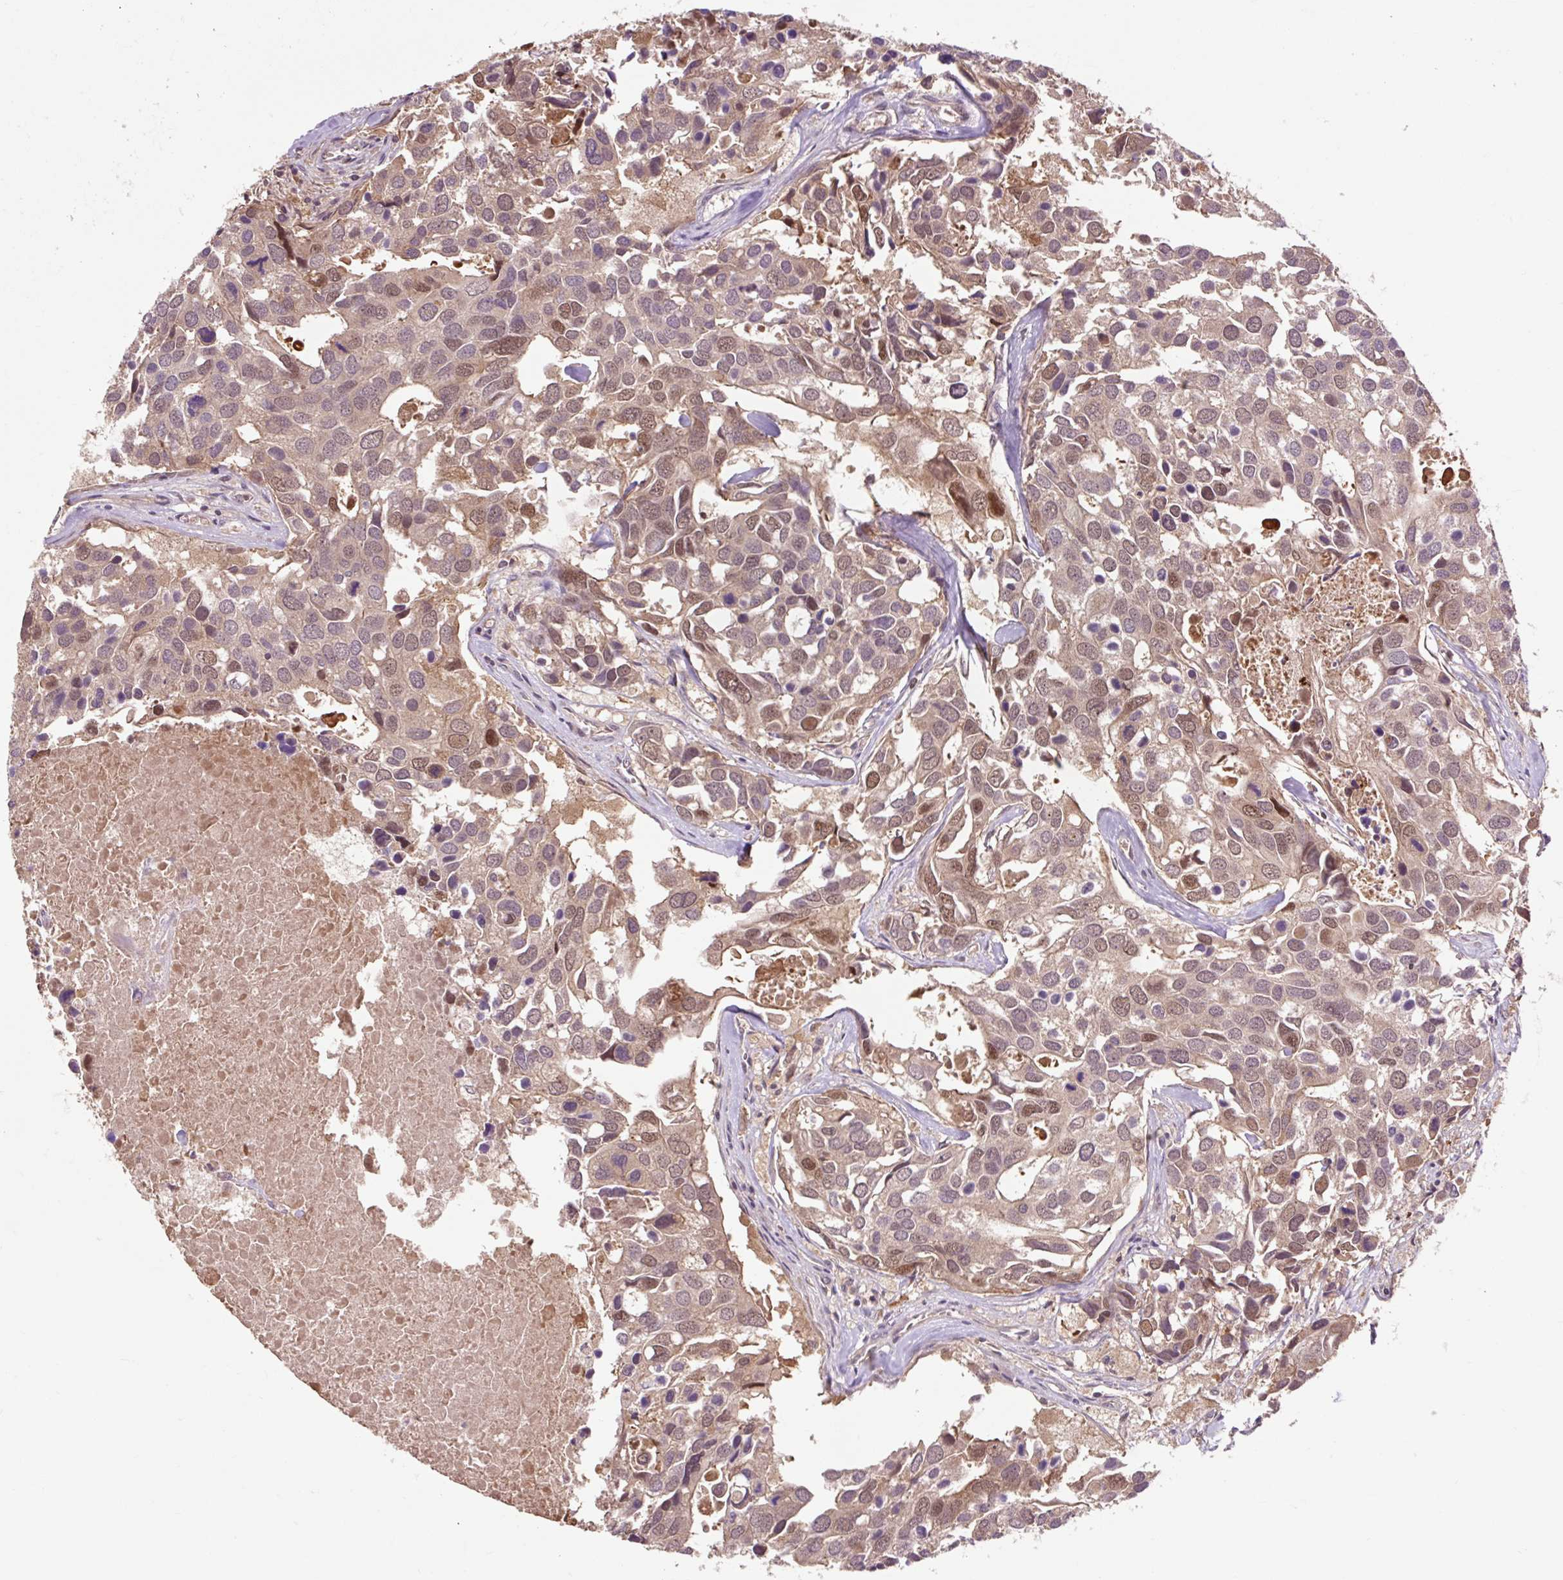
{"staining": {"intensity": "moderate", "quantity": "25%-75%", "location": "cytoplasmic/membranous,nuclear"}, "tissue": "breast cancer", "cell_type": "Tumor cells", "image_type": "cancer", "snomed": [{"axis": "morphology", "description": "Duct carcinoma"}, {"axis": "topography", "description": "Breast"}], "caption": "Immunohistochemistry (IHC) micrograph of neoplastic tissue: human breast cancer stained using immunohistochemistry (IHC) shows medium levels of moderate protein expression localized specifically in the cytoplasmic/membranous and nuclear of tumor cells, appearing as a cytoplasmic/membranous and nuclear brown color.", "gene": "MMS19", "patient": {"sex": "female", "age": 83}}